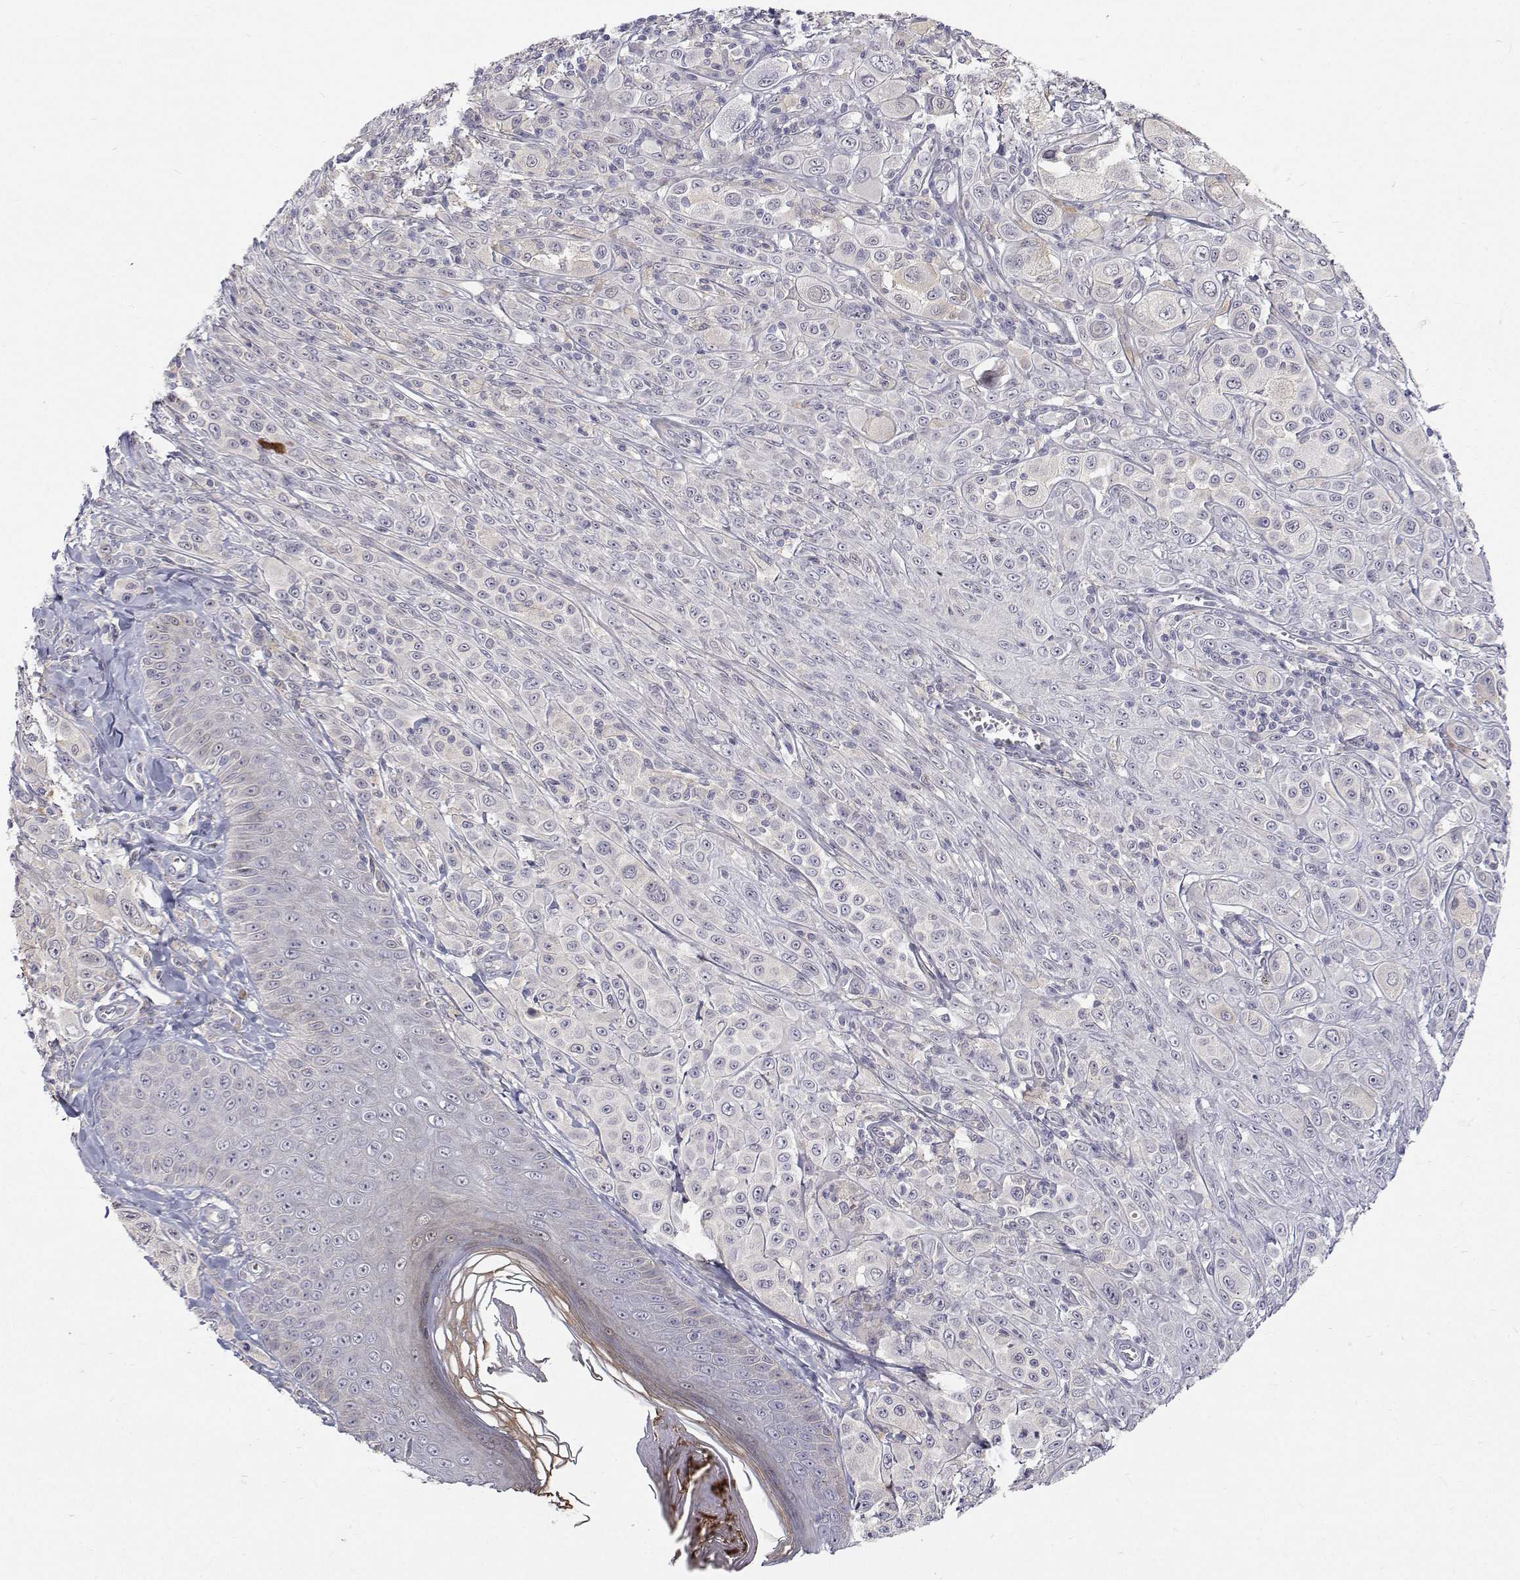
{"staining": {"intensity": "negative", "quantity": "none", "location": "none"}, "tissue": "melanoma", "cell_type": "Tumor cells", "image_type": "cancer", "snomed": [{"axis": "morphology", "description": "Malignant melanoma, NOS"}, {"axis": "topography", "description": "Skin"}], "caption": "DAB (3,3'-diaminobenzidine) immunohistochemical staining of human melanoma displays no significant expression in tumor cells.", "gene": "MYPN", "patient": {"sex": "male", "age": 67}}